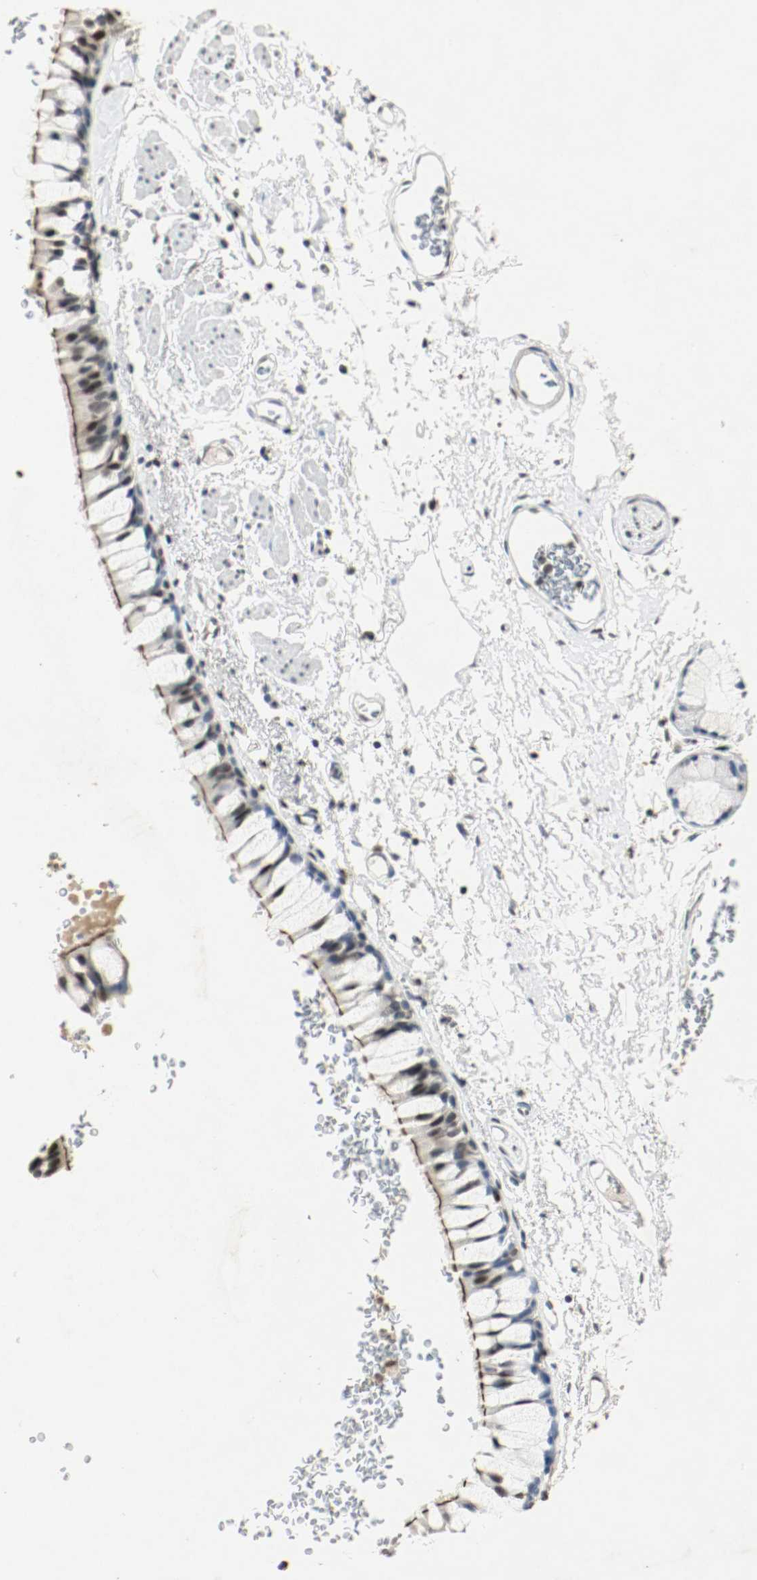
{"staining": {"intensity": "strong", "quantity": "<25%", "location": "cytoplasmic/membranous"}, "tissue": "bronchus", "cell_type": "Respiratory epithelial cells", "image_type": "normal", "snomed": [{"axis": "morphology", "description": "Normal tissue, NOS"}, {"axis": "topography", "description": "Bronchus"}], "caption": "A brown stain labels strong cytoplasmic/membranous positivity of a protein in respiratory epithelial cells of unremarkable bronchus. The protein of interest is stained brown, and the nuclei are stained in blue (DAB (3,3'-diaminobenzidine) IHC with brightfield microscopy, high magnification).", "gene": "DNMT1", "patient": {"sex": "female", "age": 73}}